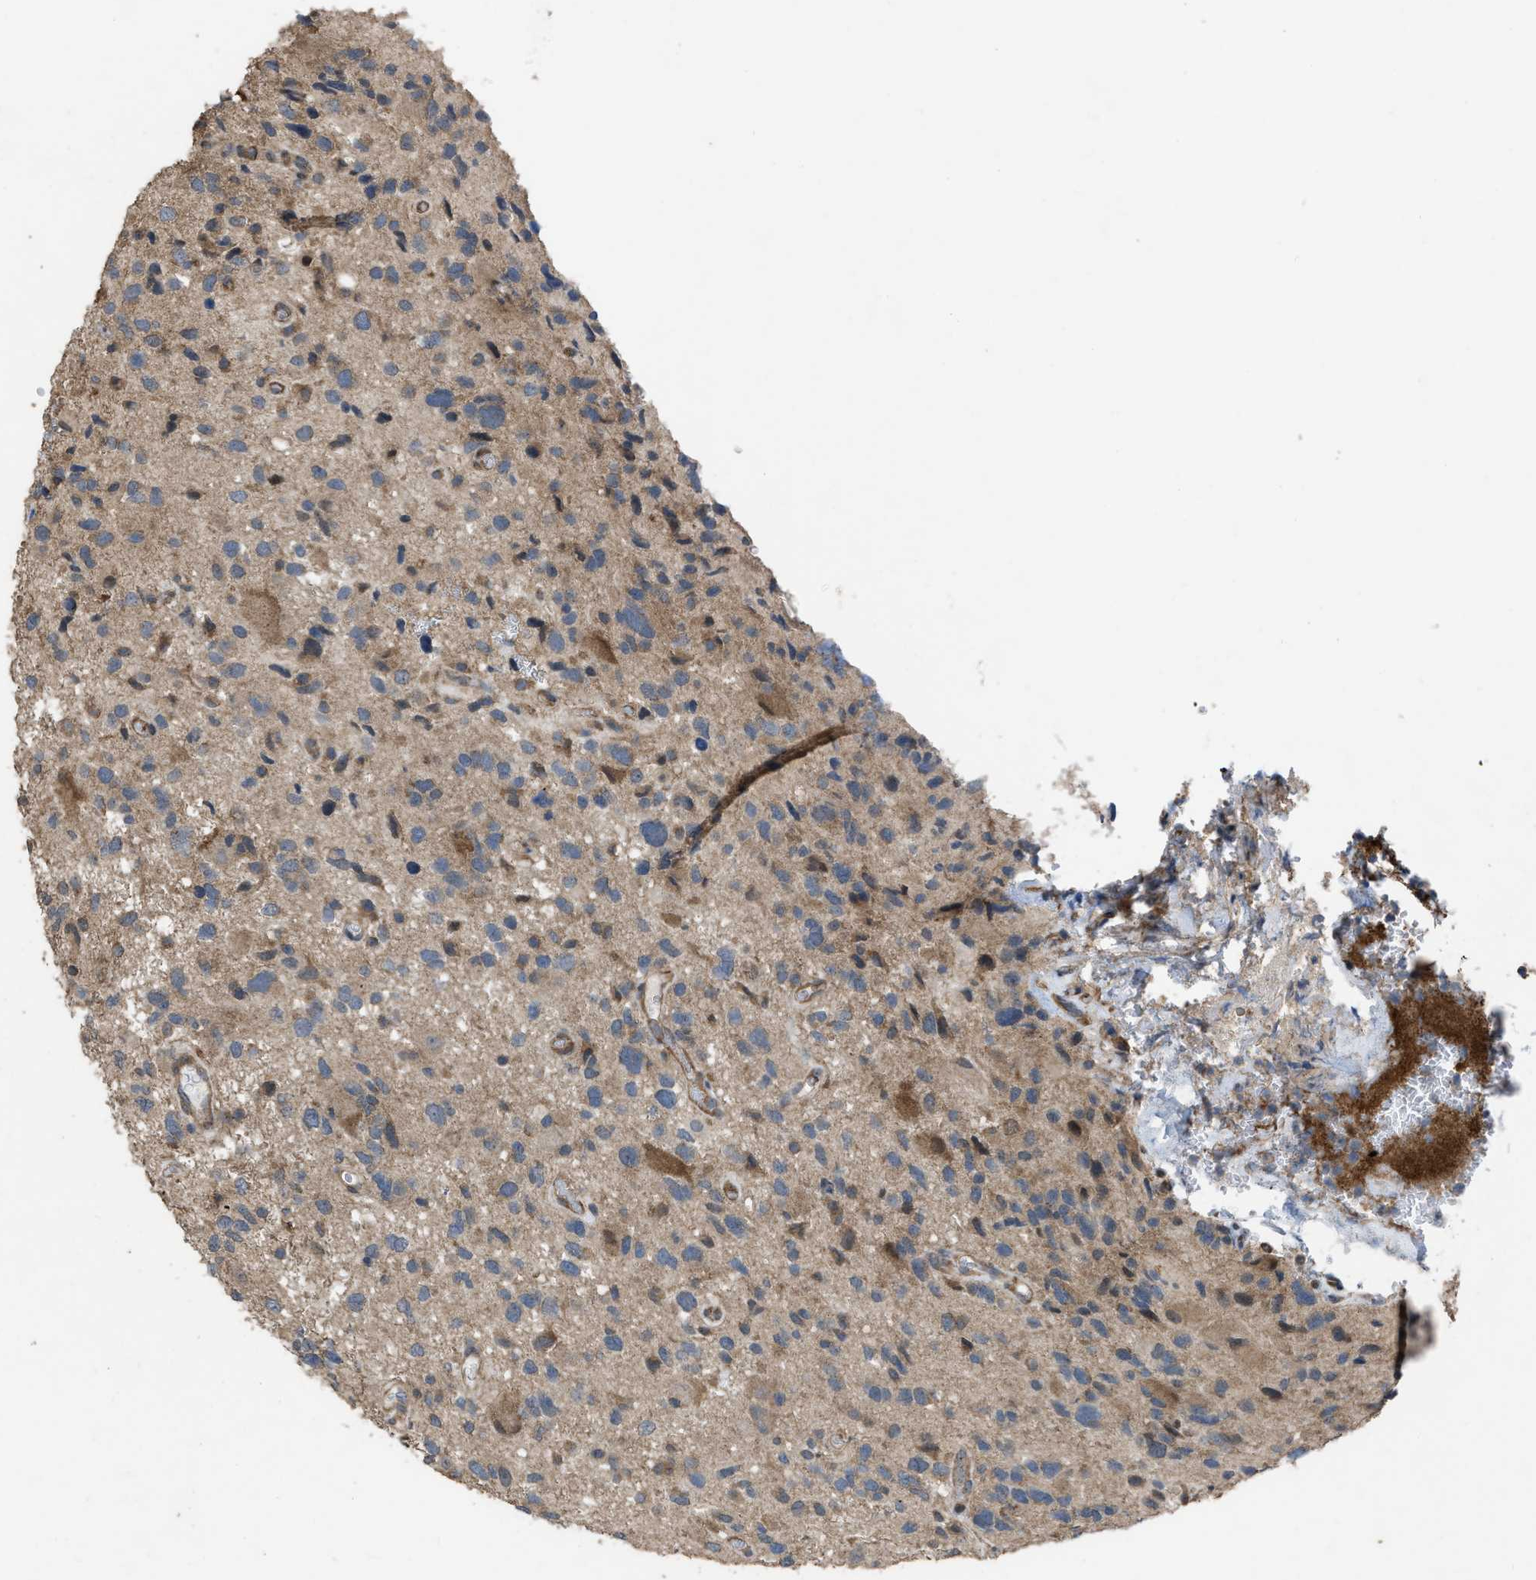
{"staining": {"intensity": "weak", "quantity": "25%-75%", "location": "cytoplasmic/membranous"}, "tissue": "glioma", "cell_type": "Tumor cells", "image_type": "cancer", "snomed": [{"axis": "morphology", "description": "Glioma, malignant, High grade"}, {"axis": "topography", "description": "Brain"}], "caption": "Glioma stained for a protein shows weak cytoplasmic/membranous positivity in tumor cells.", "gene": "ARL6", "patient": {"sex": "male", "age": 33}}